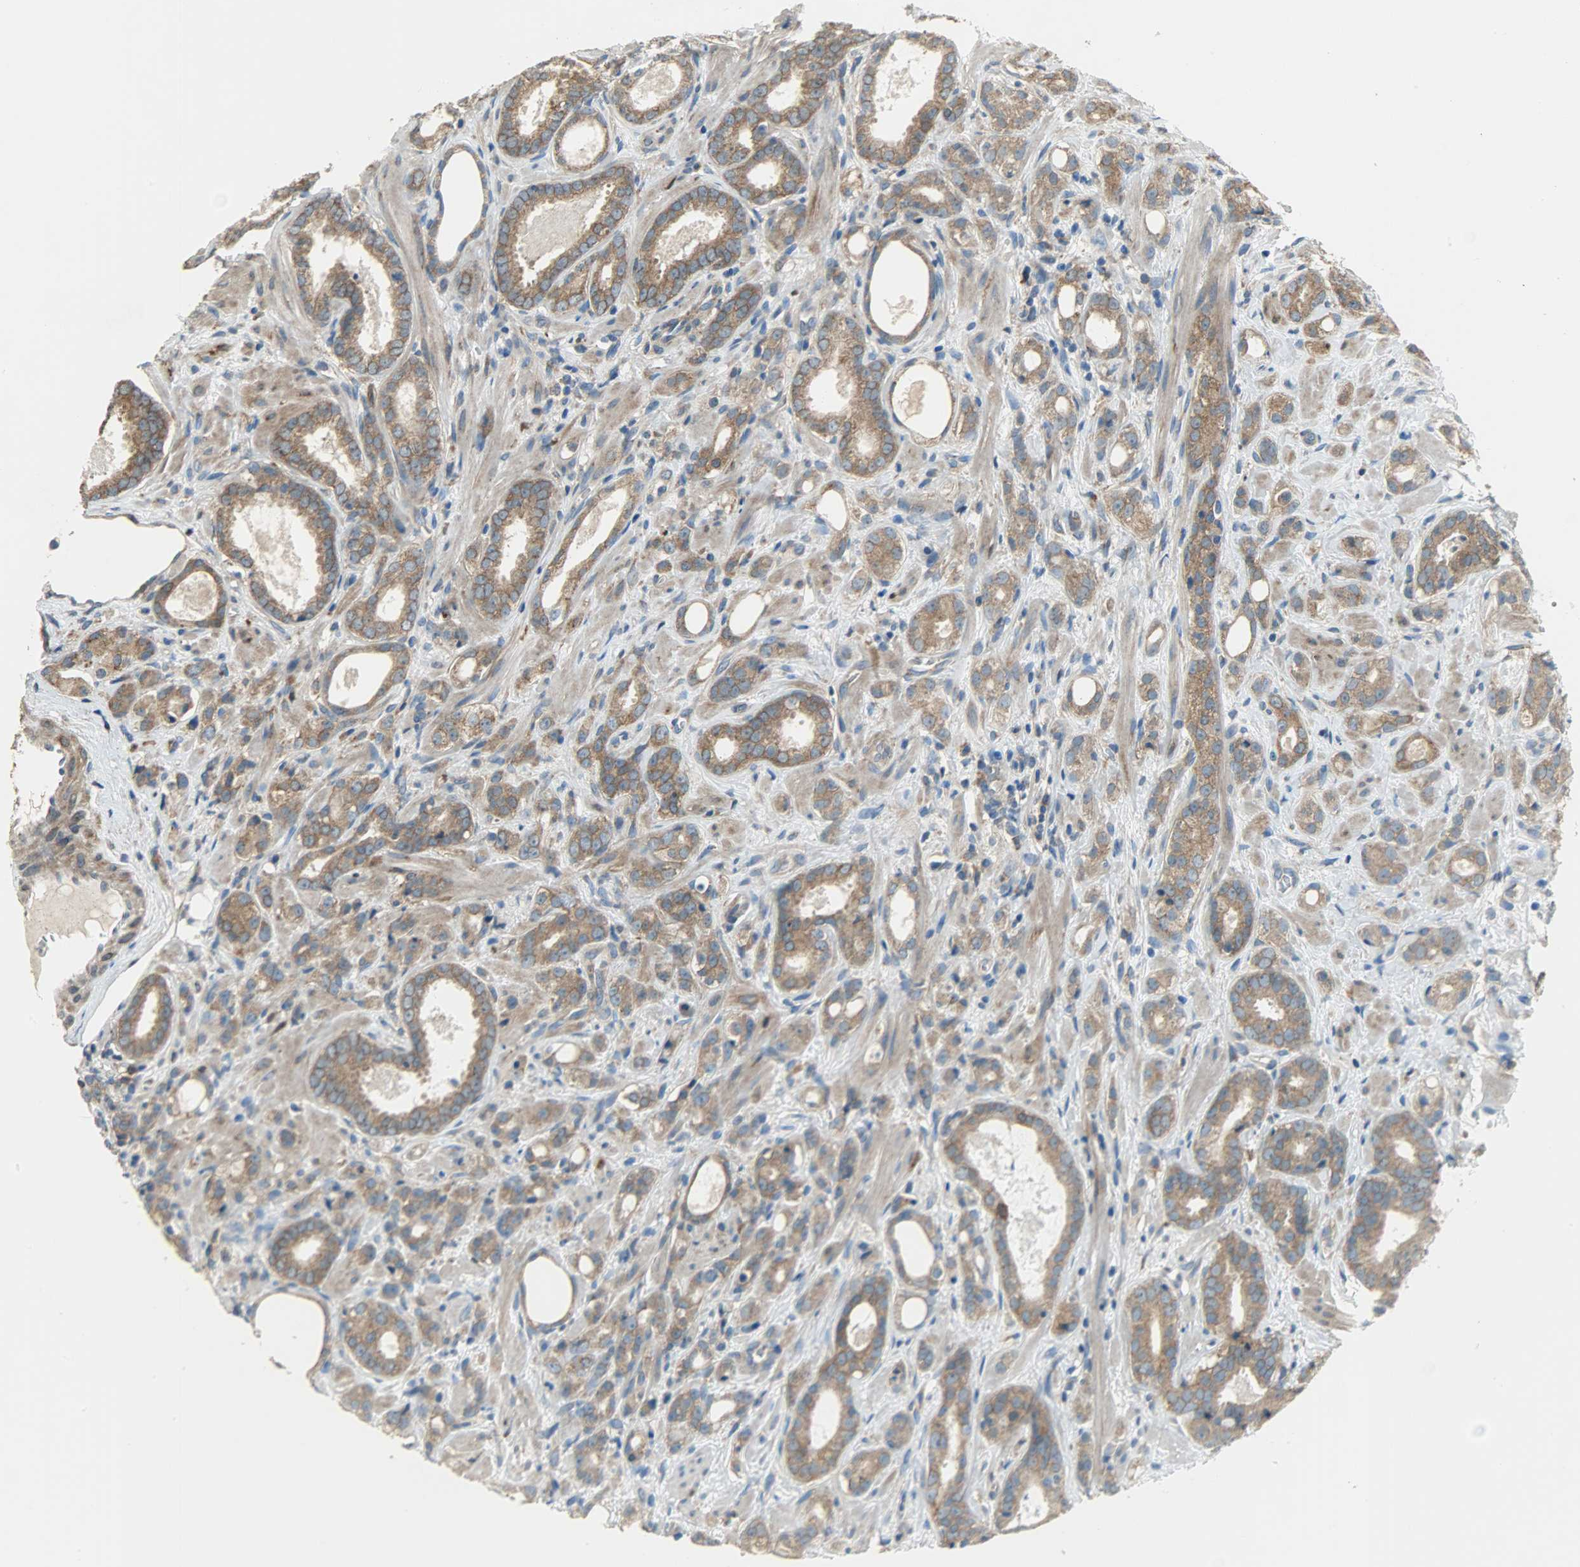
{"staining": {"intensity": "strong", "quantity": ">75%", "location": "cytoplasmic/membranous"}, "tissue": "prostate cancer", "cell_type": "Tumor cells", "image_type": "cancer", "snomed": [{"axis": "morphology", "description": "Adenocarcinoma, Low grade"}, {"axis": "topography", "description": "Prostate"}], "caption": "The image demonstrates immunohistochemical staining of prostate cancer (low-grade adenocarcinoma). There is strong cytoplasmic/membranous staining is identified in approximately >75% of tumor cells.", "gene": "C1orf198", "patient": {"sex": "male", "age": 57}}